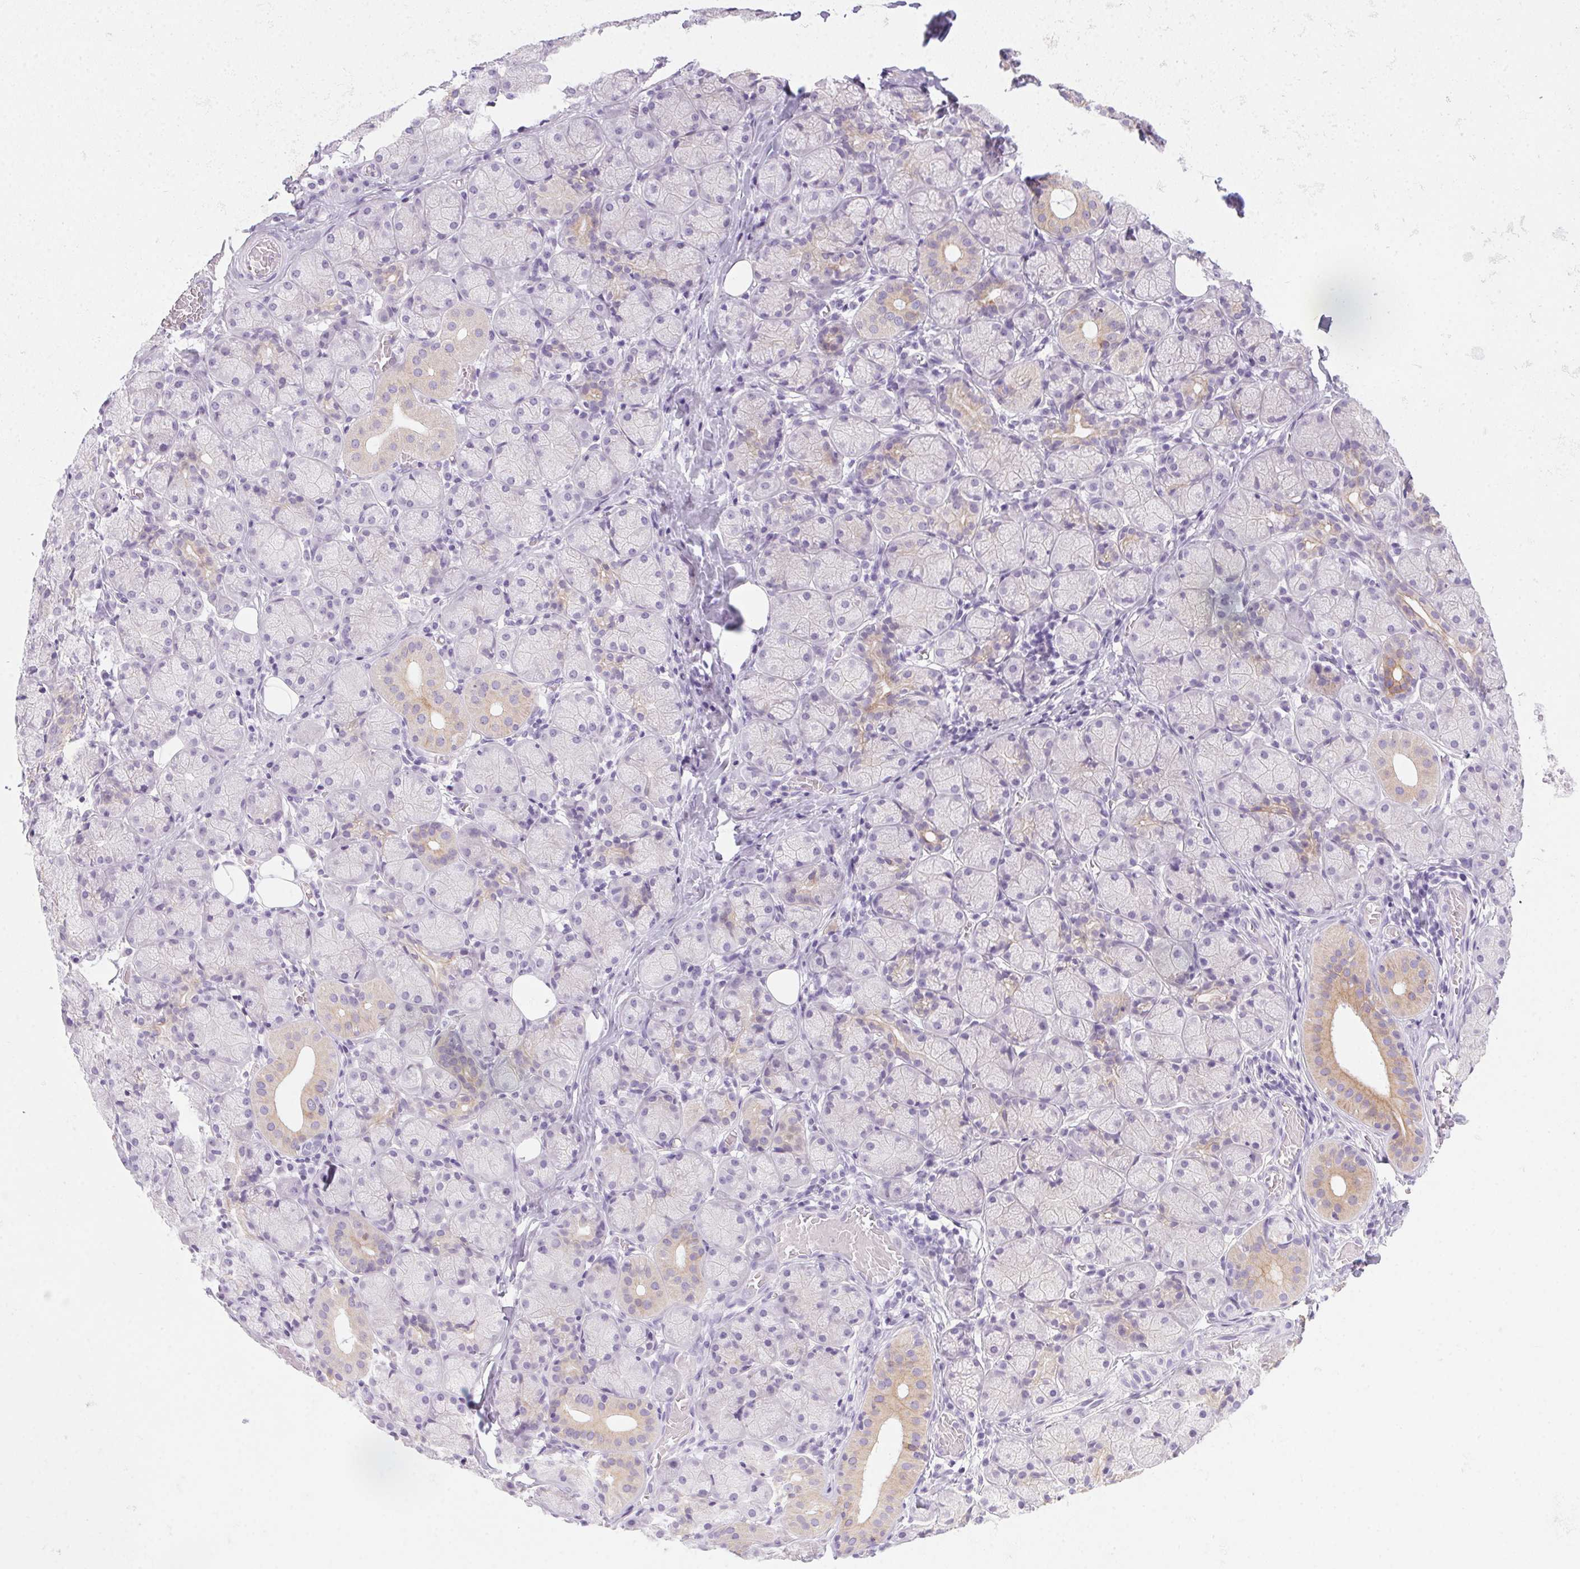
{"staining": {"intensity": "weak", "quantity": "25%-75%", "location": "cytoplasmic/membranous"}, "tissue": "salivary gland", "cell_type": "Glandular cells", "image_type": "normal", "snomed": [{"axis": "morphology", "description": "Normal tissue, NOS"}, {"axis": "topography", "description": "Salivary gland"}, {"axis": "topography", "description": "Peripheral nerve tissue"}], "caption": "Immunohistochemical staining of benign salivary gland demonstrates low levels of weak cytoplasmic/membranous positivity in approximately 25%-75% of glandular cells.", "gene": "POPDC2", "patient": {"sex": "female", "age": 24}}